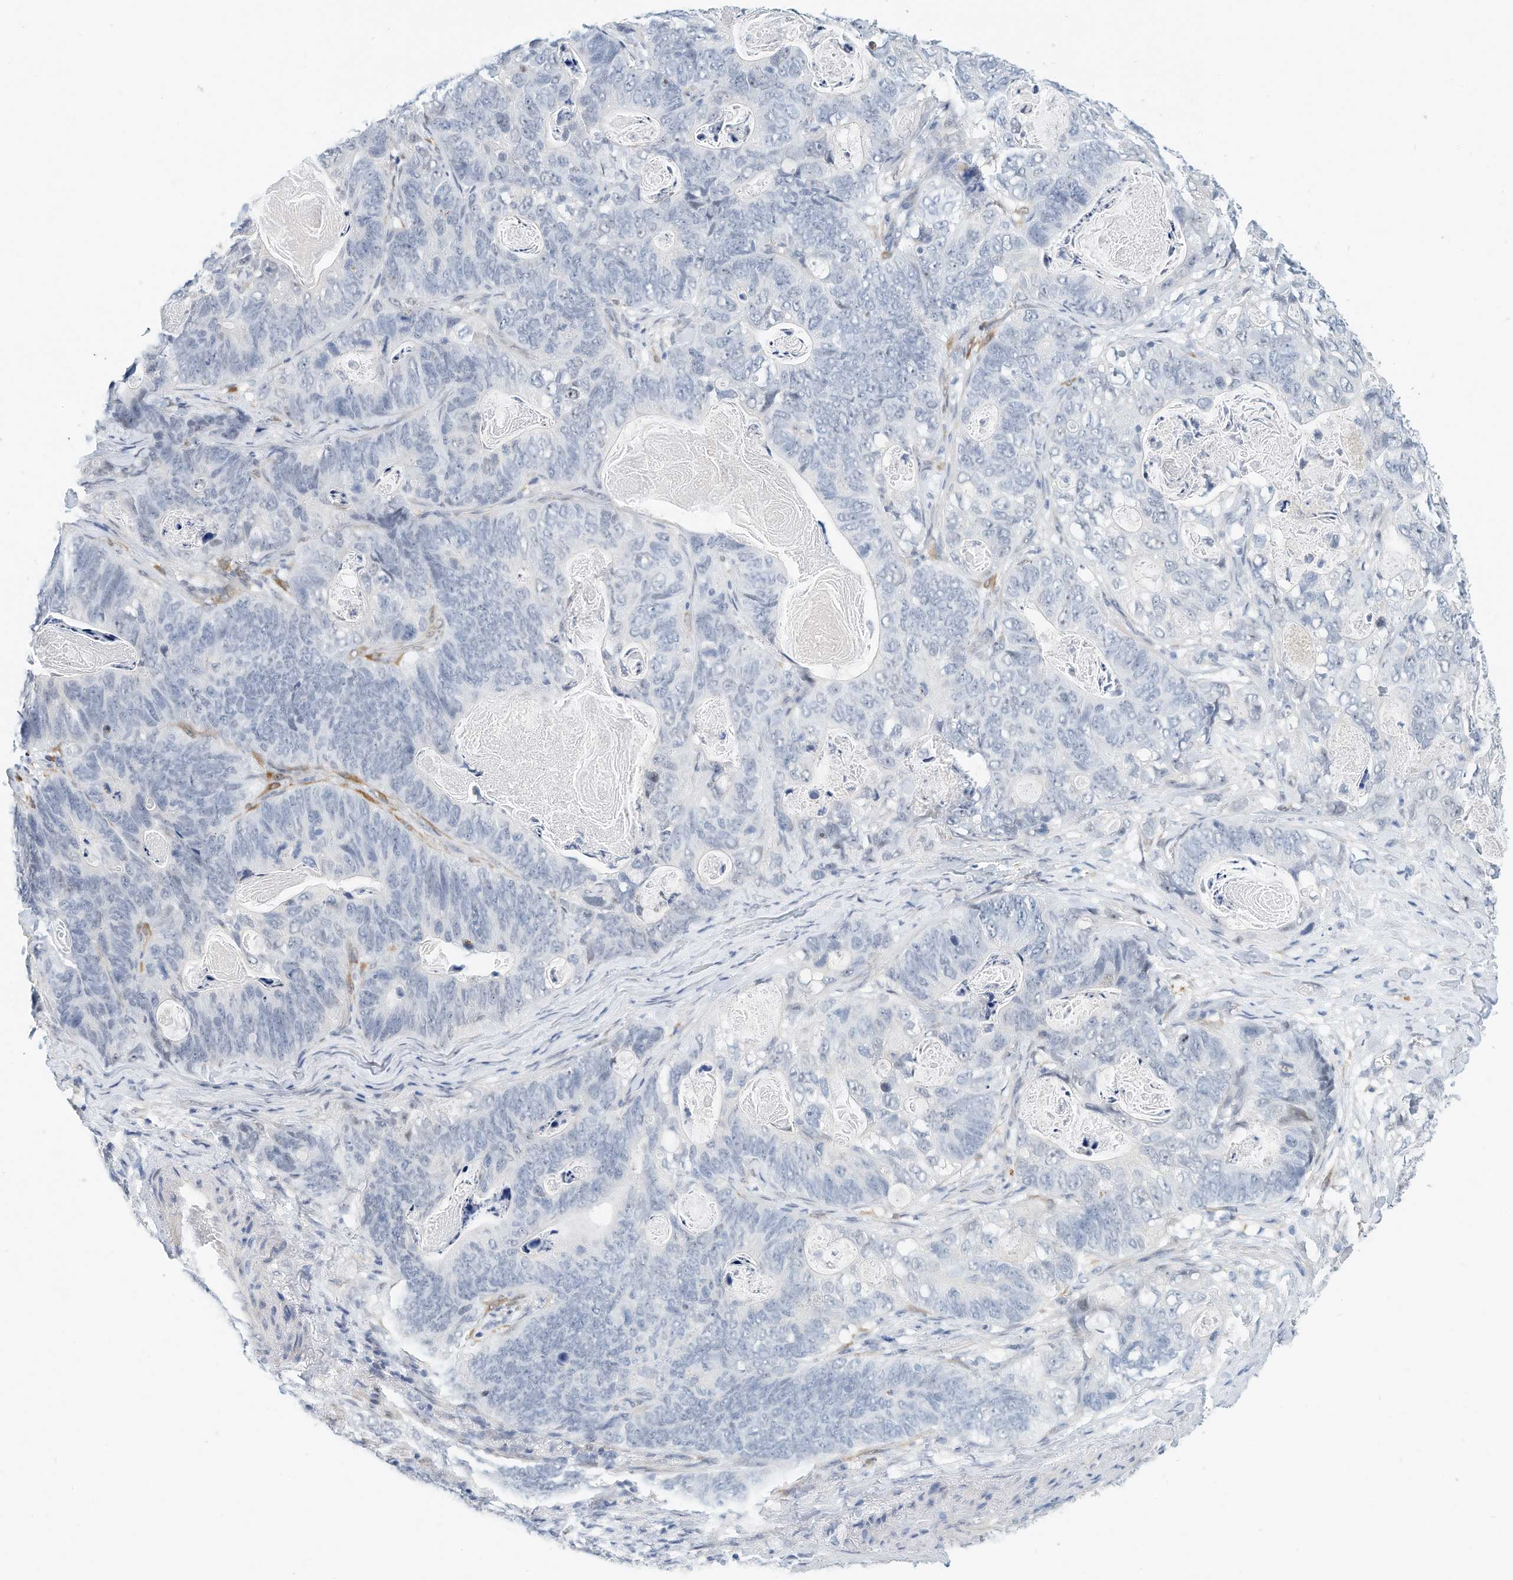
{"staining": {"intensity": "negative", "quantity": "none", "location": "none"}, "tissue": "stomach cancer", "cell_type": "Tumor cells", "image_type": "cancer", "snomed": [{"axis": "morphology", "description": "Normal tissue, NOS"}, {"axis": "morphology", "description": "Adenocarcinoma, NOS"}, {"axis": "topography", "description": "Stomach"}], "caption": "Image shows no significant protein staining in tumor cells of stomach cancer.", "gene": "ARHGAP28", "patient": {"sex": "female", "age": 89}}